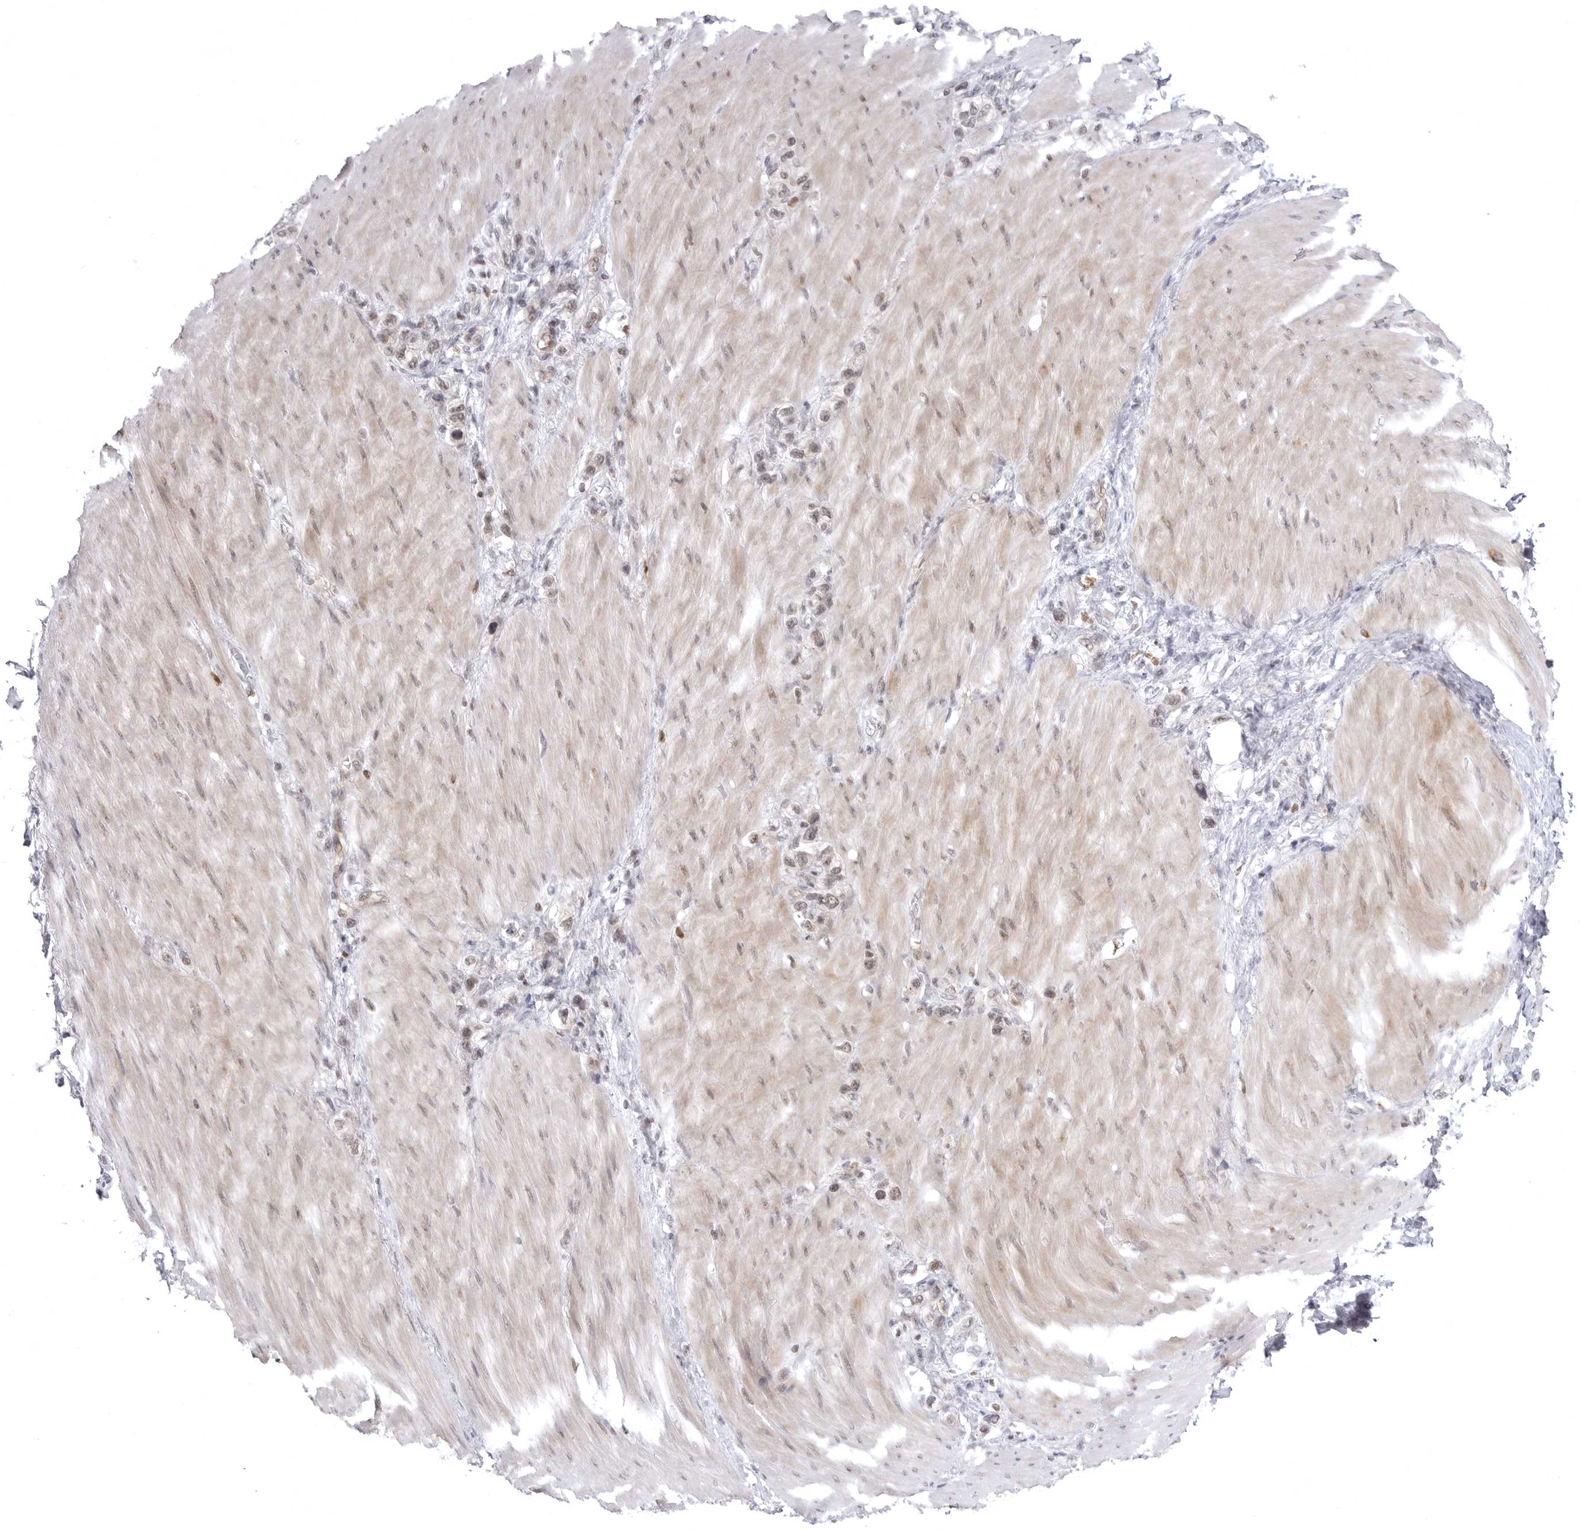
{"staining": {"intensity": "weak", "quantity": "<25%", "location": "nuclear"}, "tissue": "stomach cancer", "cell_type": "Tumor cells", "image_type": "cancer", "snomed": [{"axis": "morphology", "description": "Adenocarcinoma, NOS"}, {"axis": "topography", "description": "Stomach"}], "caption": "DAB (3,3'-diaminobenzidine) immunohistochemical staining of human stomach cancer shows no significant positivity in tumor cells.", "gene": "PTK2B", "patient": {"sex": "female", "age": 65}}